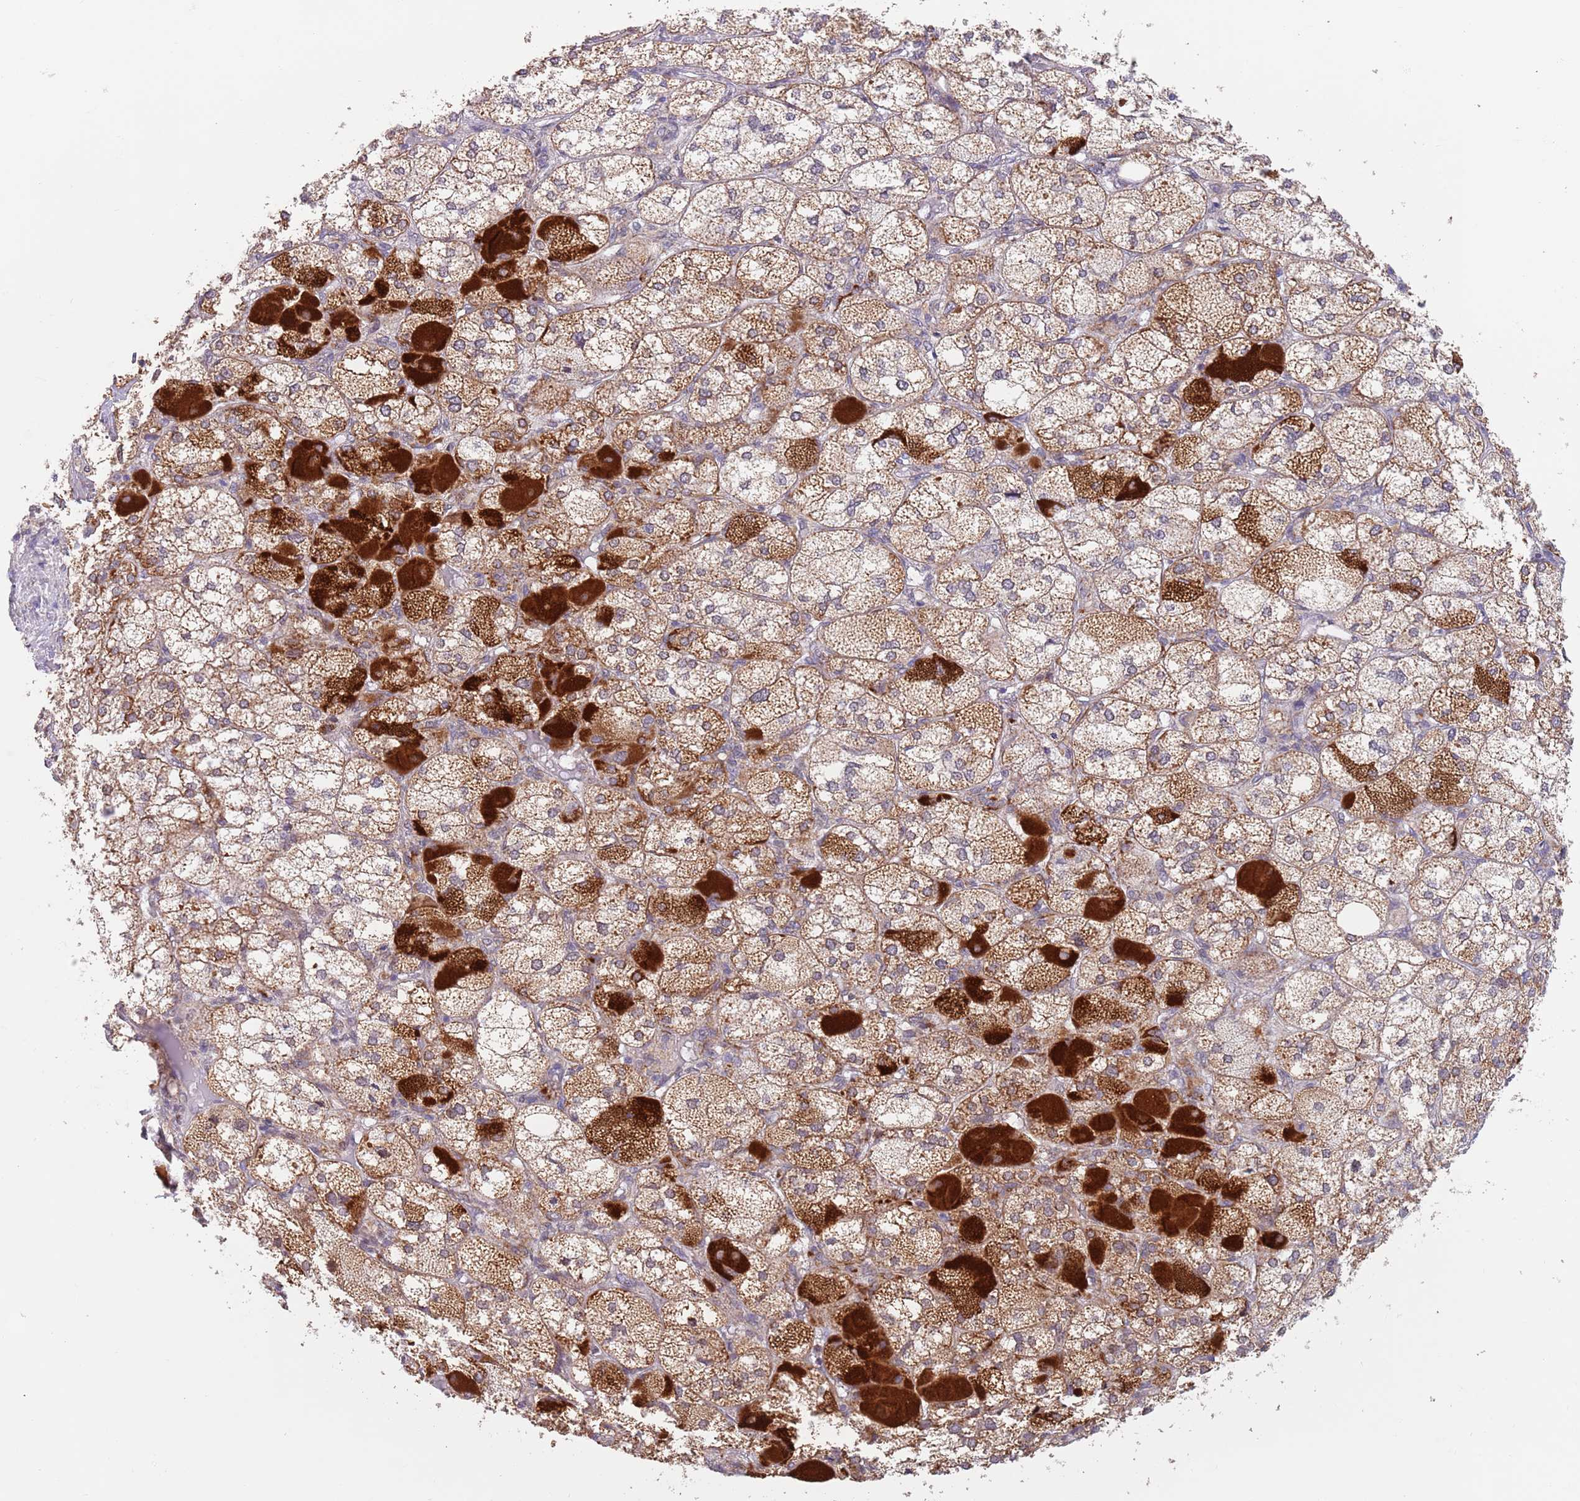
{"staining": {"intensity": "strong", "quantity": "25%-75%", "location": "cytoplasmic/membranous"}, "tissue": "adrenal gland", "cell_type": "Glandular cells", "image_type": "normal", "snomed": [{"axis": "morphology", "description": "Normal tissue, NOS"}, {"axis": "topography", "description": "Adrenal gland"}], "caption": "A high-resolution photomicrograph shows immunohistochemistry (IHC) staining of benign adrenal gland, which exhibits strong cytoplasmic/membranous positivity in approximately 25%-75% of glandular cells.", "gene": "UQCC3", "patient": {"sex": "female", "age": 61}}